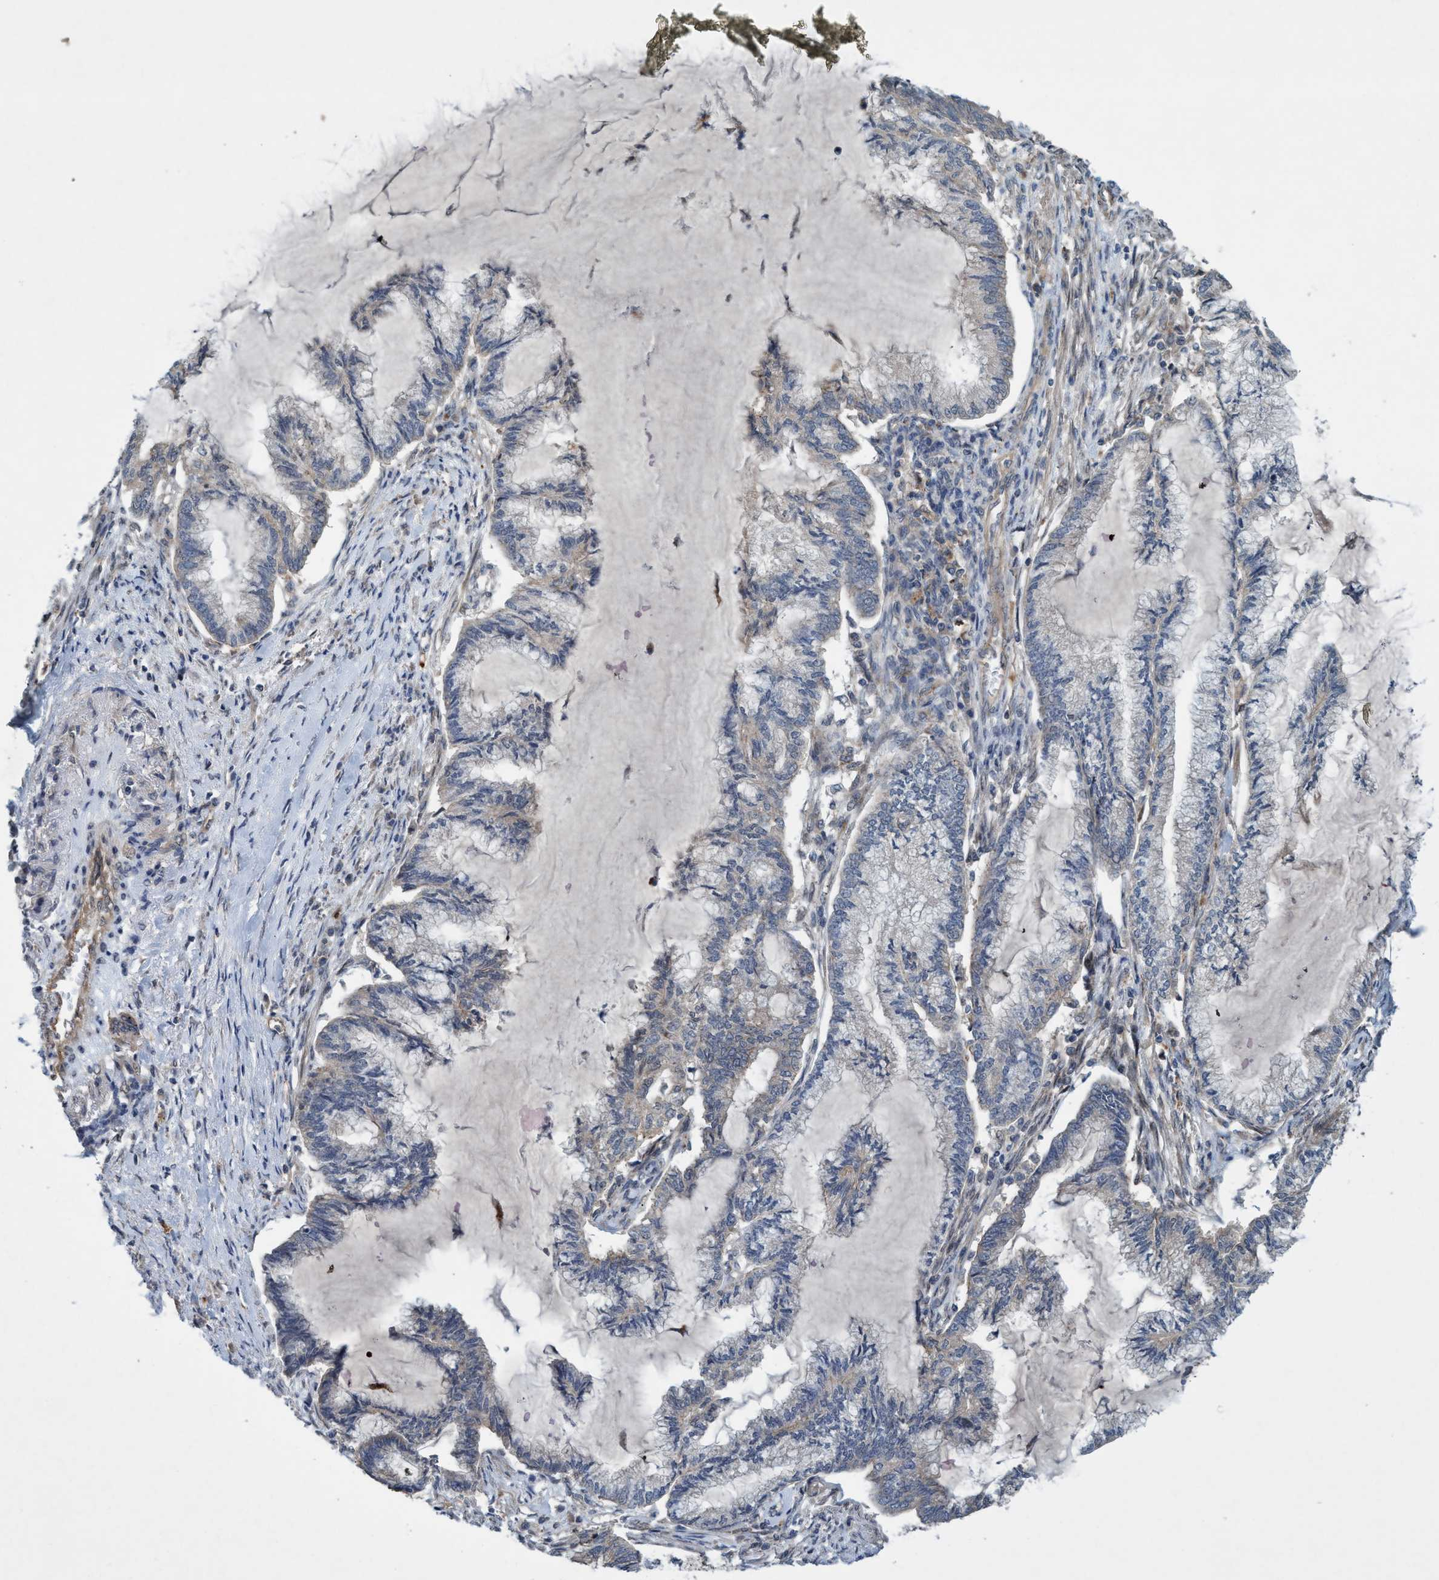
{"staining": {"intensity": "negative", "quantity": "none", "location": "none"}, "tissue": "endometrial cancer", "cell_type": "Tumor cells", "image_type": "cancer", "snomed": [{"axis": "morphology", "description": "Adenocarcinoma, NOS"}, {"axis": "topography", "description": "Endometrium"}], "caption": "Tumor cells show no significant protein positivity in adenocarcinoma (endometrial).", "gene": "TRIM65", "patient": {"sex": "female", "age": 86}}